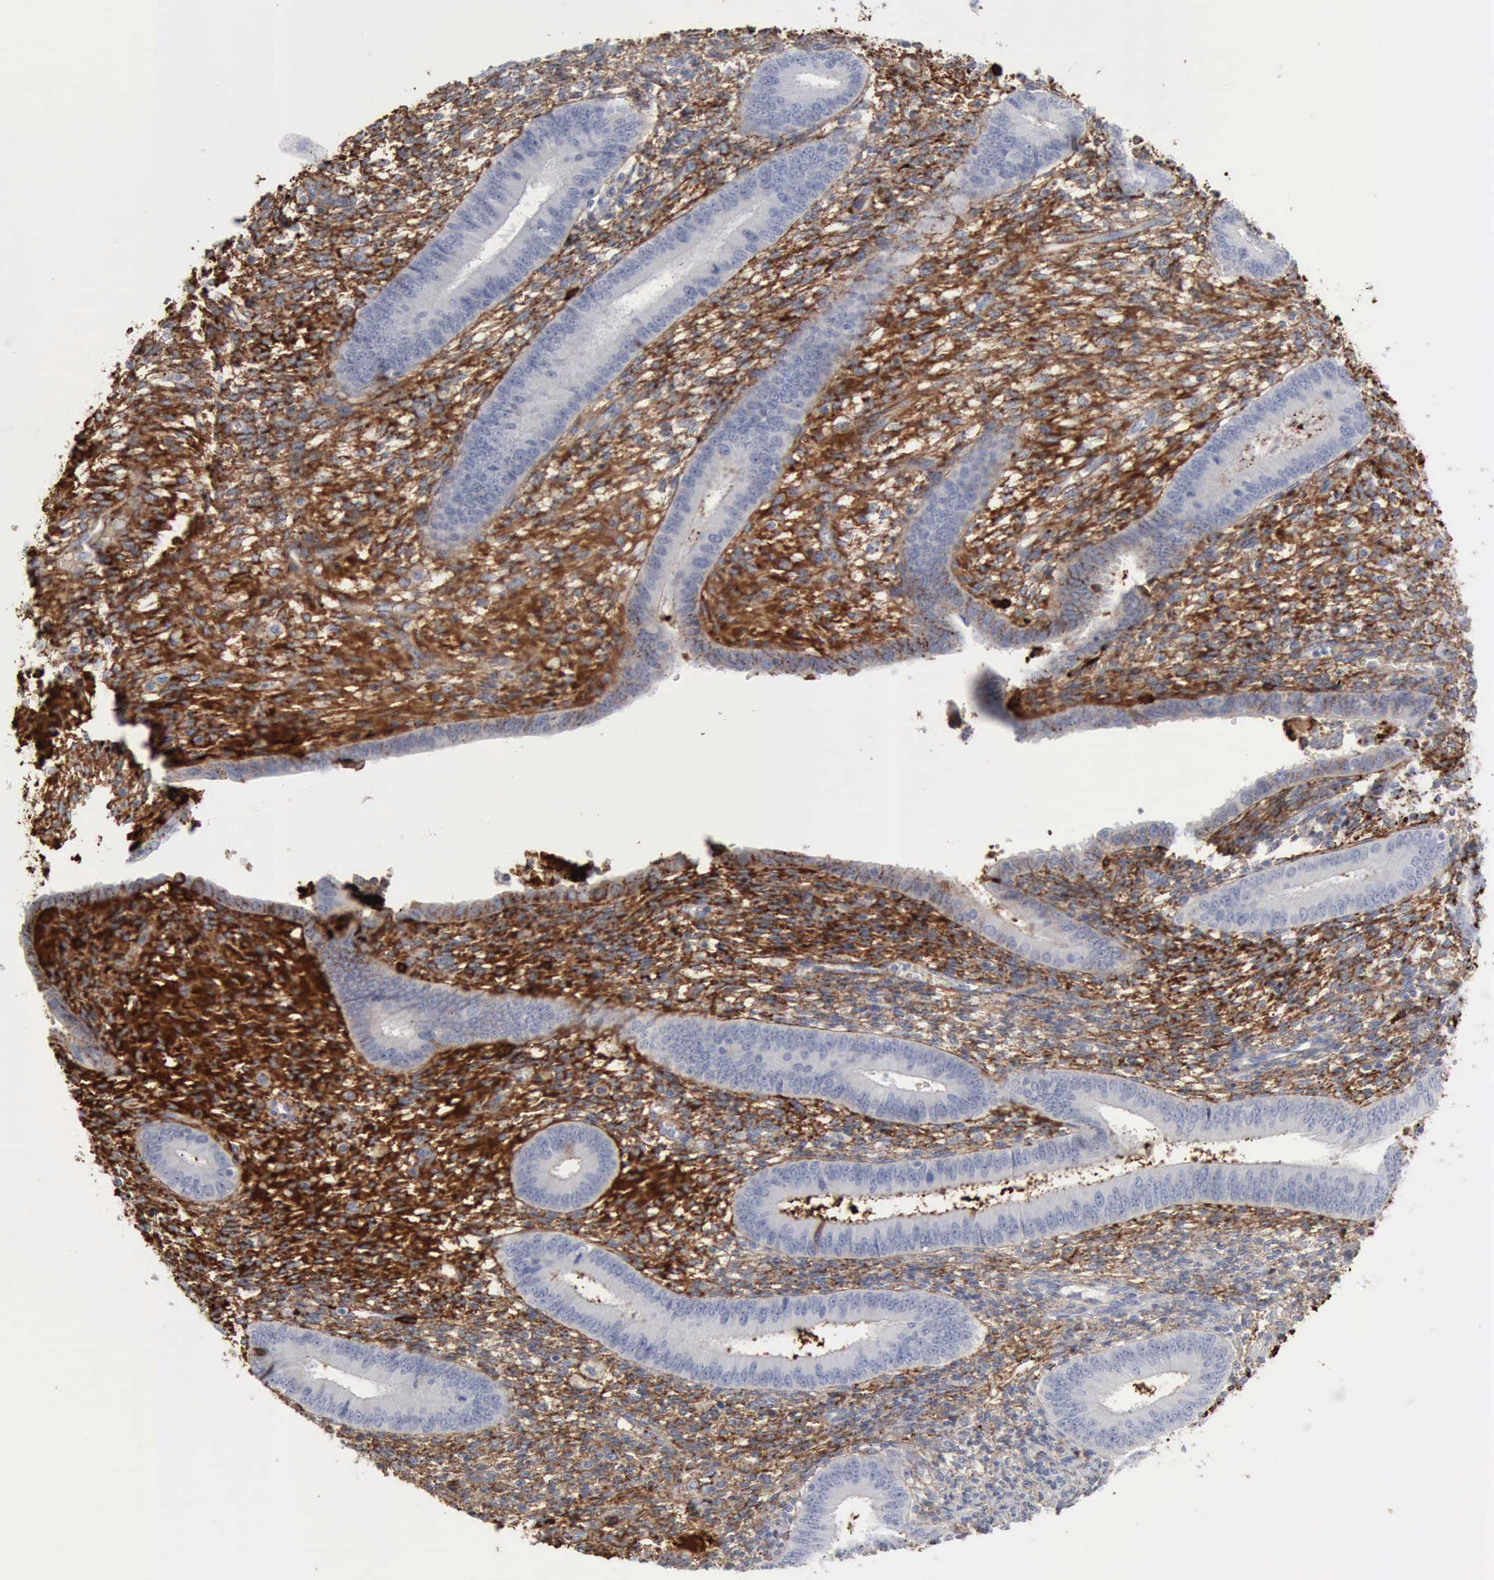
{"staining": {"intensity": "strong", "quantity": "25%-75%", "location": "cytoplasmic/membranous"}, "tissue": "endometrium", "cell_type": "Cells in endometrial stroma", "image_type": "normal", "snomed": [{"axis": "morphology", "description": "Normal tissue, NOS"}, {"axis": "topography", "description": "Endometrium"}], "caption": "Immunohistochemistry (DAB (3,3'-diaminobenzidine)) staining of unremarkable endometrium exhibits strong cytoplasmic/membranous protein staining in approximately 25%-75% of cells in endometrial stroma. The staining was performed using DAB (3,3'-diaminobenzidine), with brown indicating positive protein expression. Nuclei are stained blue with hematoxylin.", "gene": "C4BPA", "patient": {"sex": "female", "age": 42}}